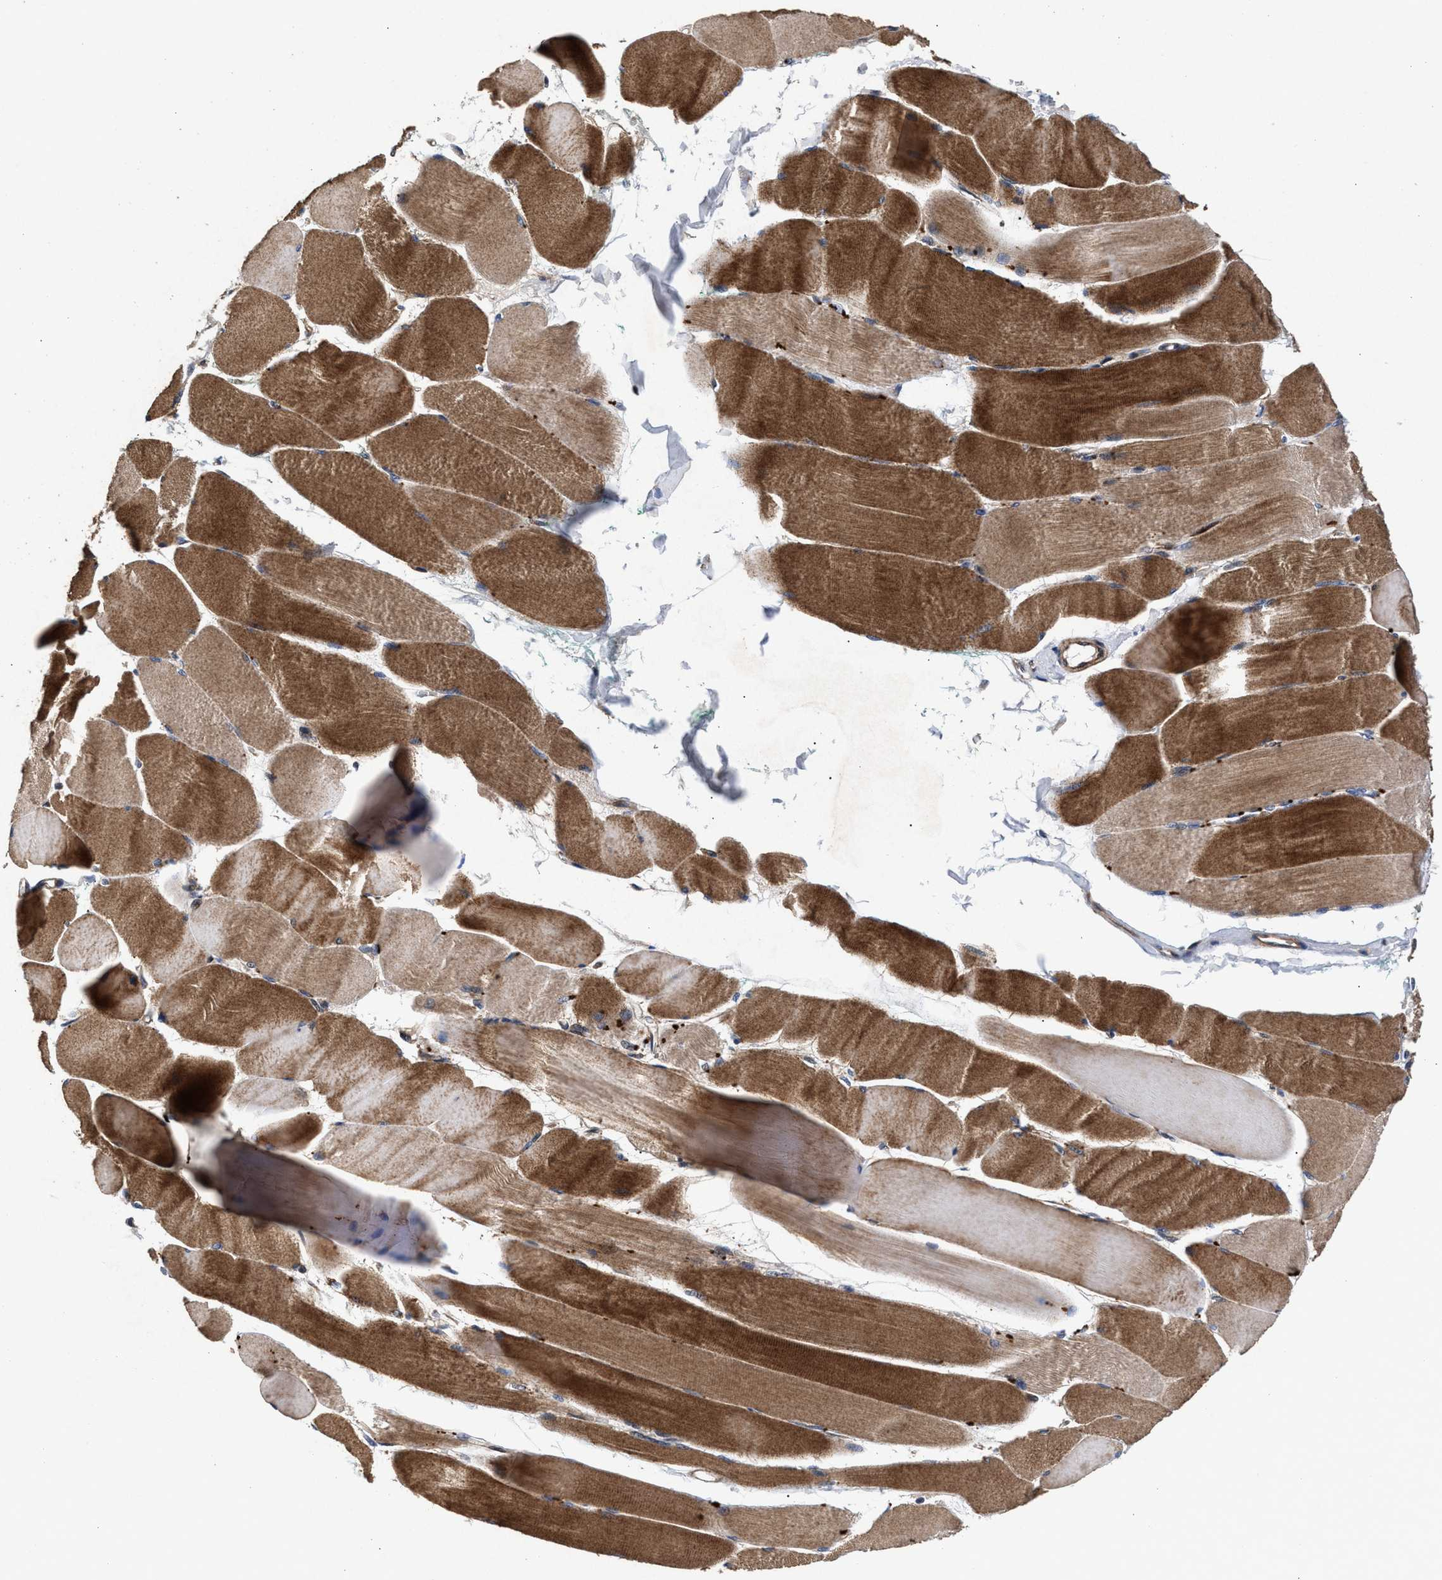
{"staining": {"intensity": "strong", "quantity": ">75%", "location": "cytoplasmic/membranous"}, "tissue": "skeletal muscle", "cell_type": "Myocytes", "image_type": "normal", "snomed": [{"axis": "morphology", "description": "Normal tissue, NOS"}, {"axis": "morphology", "description": "Squamous cell carcinoma, NOS"}, {"axis": "topography", "description": "Skeletal muscle"}], "caption": "Skeletal muscle stained with IHC demonstrates strong cytoplasmic/membranous positivity in approximately >75% of myocytes.", "gene": "NFKB2", "patient": {"sex": "male", "age": 51}}